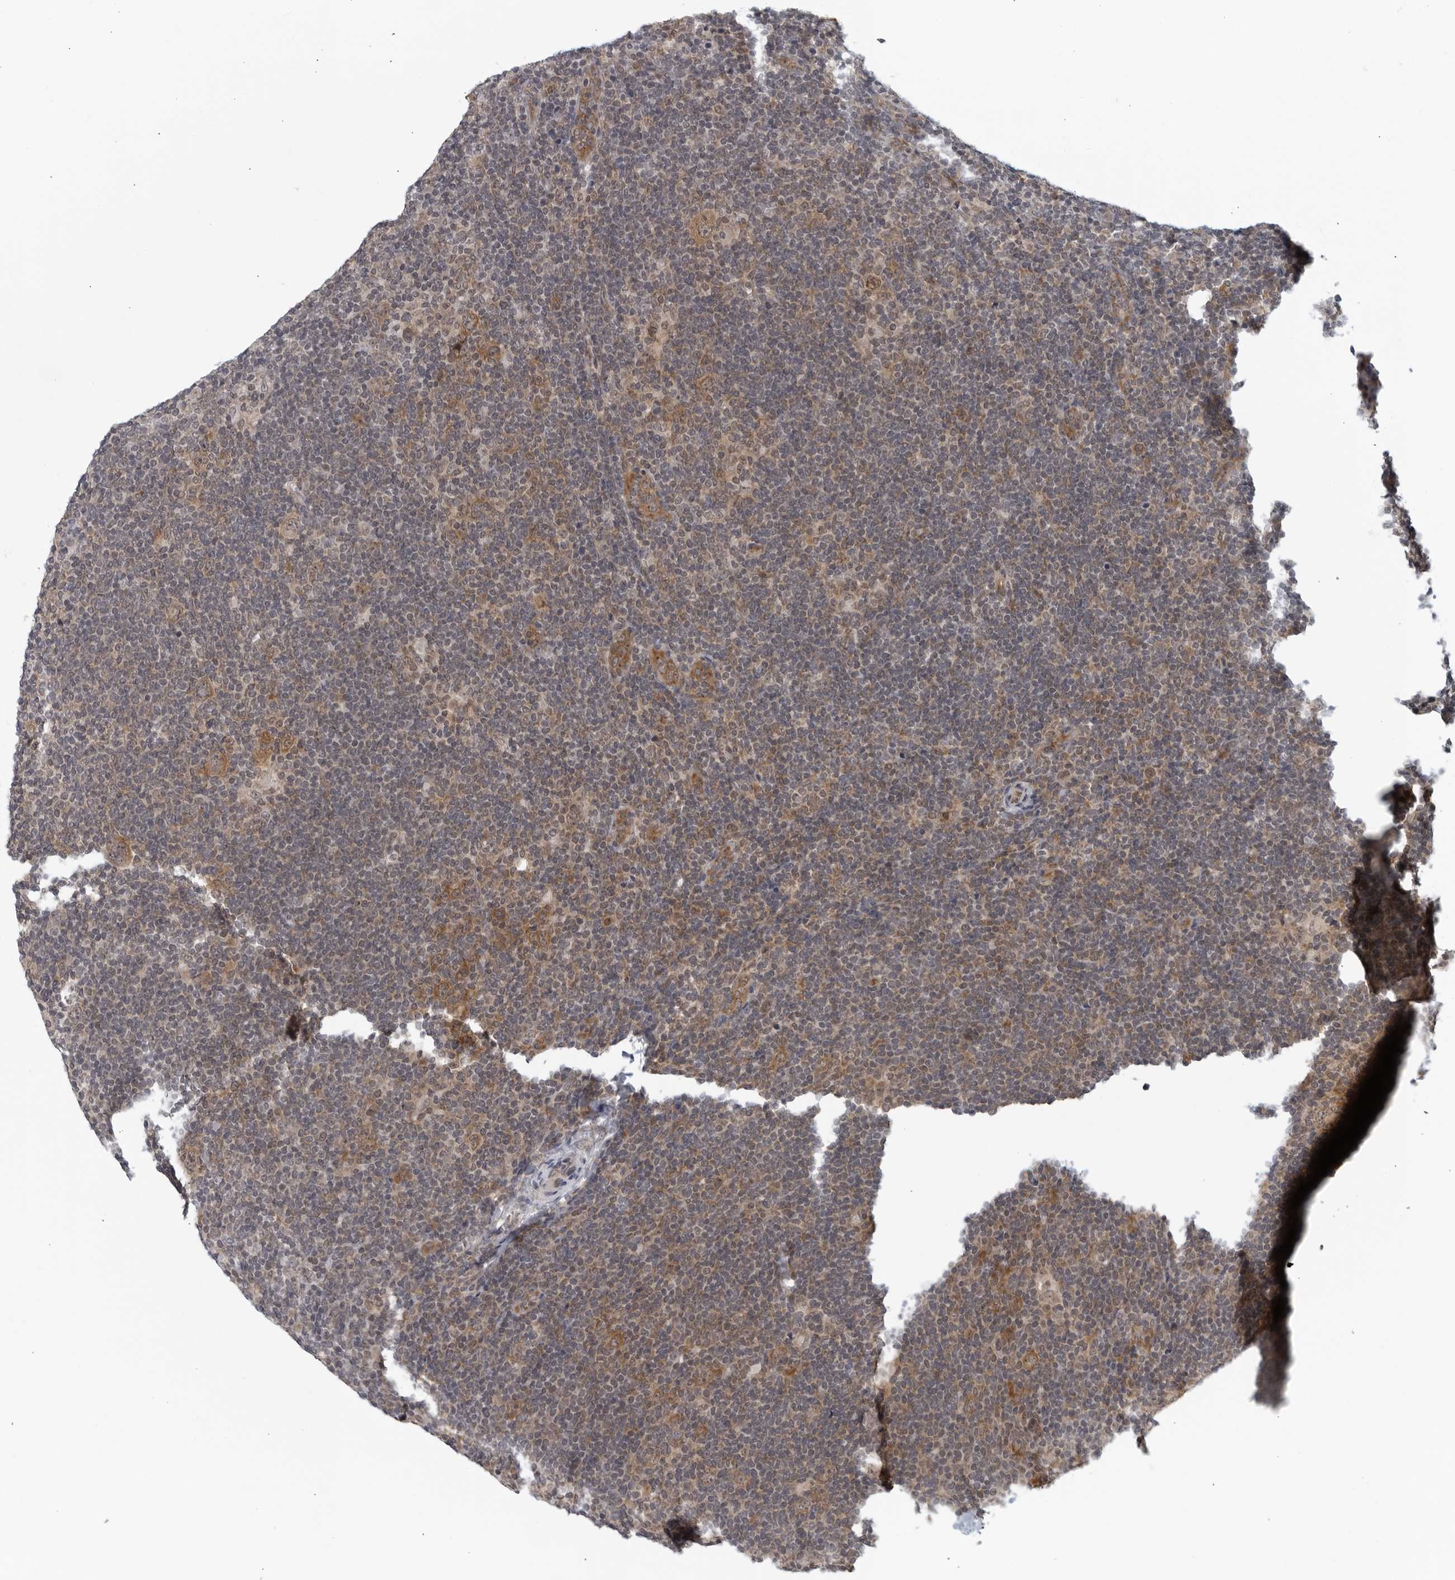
{"staining": {"intensity": "moderate", "quantity": ">75%", "location": "cytoplasmic/membranous,nuclear"}, "tissue": "lymphoma", "cell_type": "Tumor cells", "image_type": "cancer", "snomed": [{"axis": "morphology", "description": "Hodgkin's disease, NOS"}, {"axis": "topography", "description": "Lymph node"}], "caption": "Moderate cytoplasmic/membranous and nuclear expression for a protein is appreciated in about >75% of tumor cells of lymphoma using immunohistochemistry.", "gene": "RC3H1", "patient": {"sex": "female", "age": 57}}